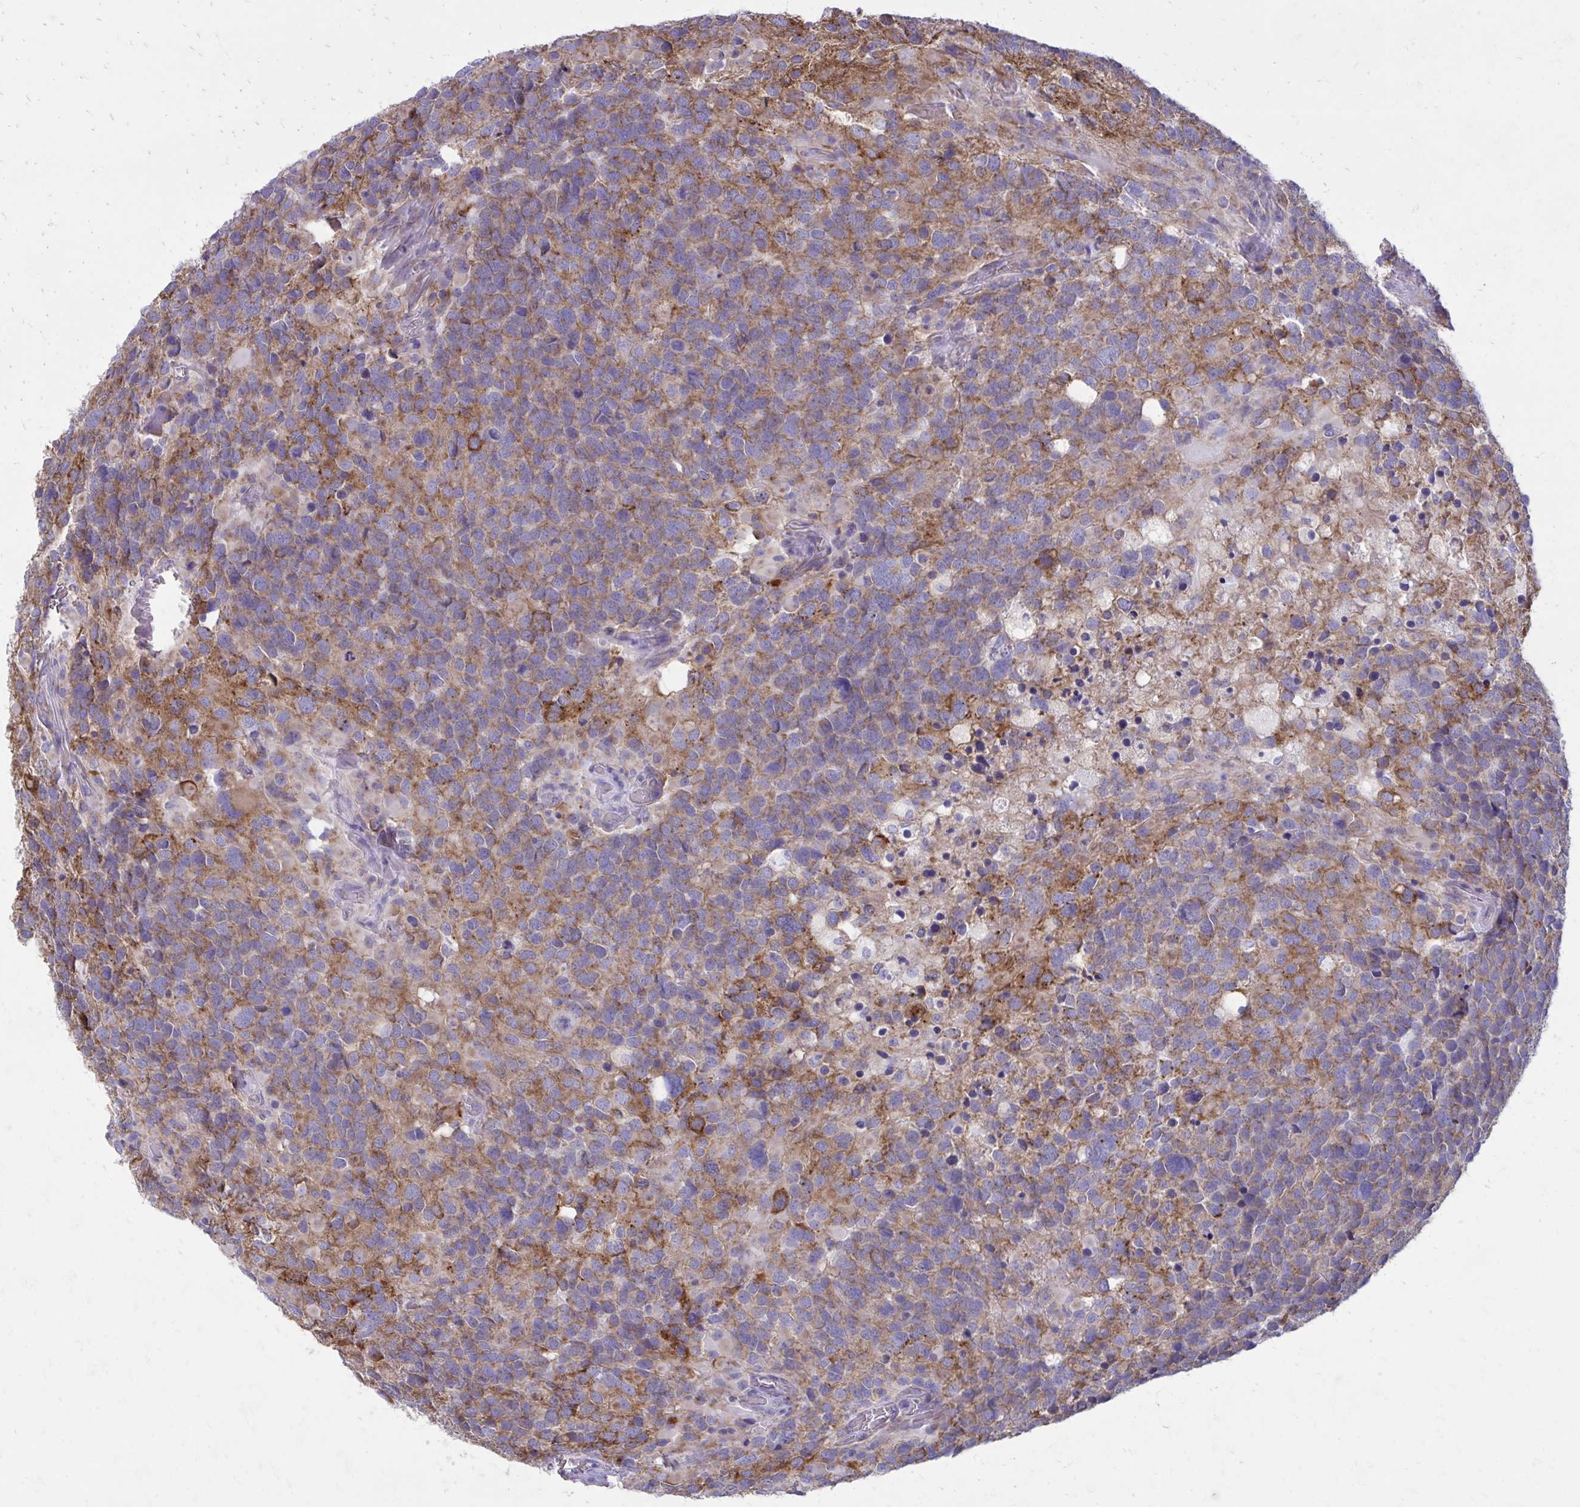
{"staining": {"intensity": "moderate", "quantity": "25%-75%", "location": "cytoplasmic/membranous"}, "tissue": "glioma", "cell_type": "Tumor cells", "image_type": "cancer", "snomed": [{"axis": "morphology", "description": "Glioma, malignant, High grade"}, {"axis": "topography", "description": "Brain"}], "caption": "The photomicrograph demonstrates immunohistochemical staining of high-grade glioma (malignant). There is moderate cytoplasmic/membranous expression is present in approximately 25%-75% of tumor cells. The protein of interest is stained brown, and the nuclei are stained in blue (DAB (3,3'-diaminobenzidine) IHC with brightfield microscopy, high magnification).", "gene": "CLTA", "patient": {"sex": "female", "age": 40}}